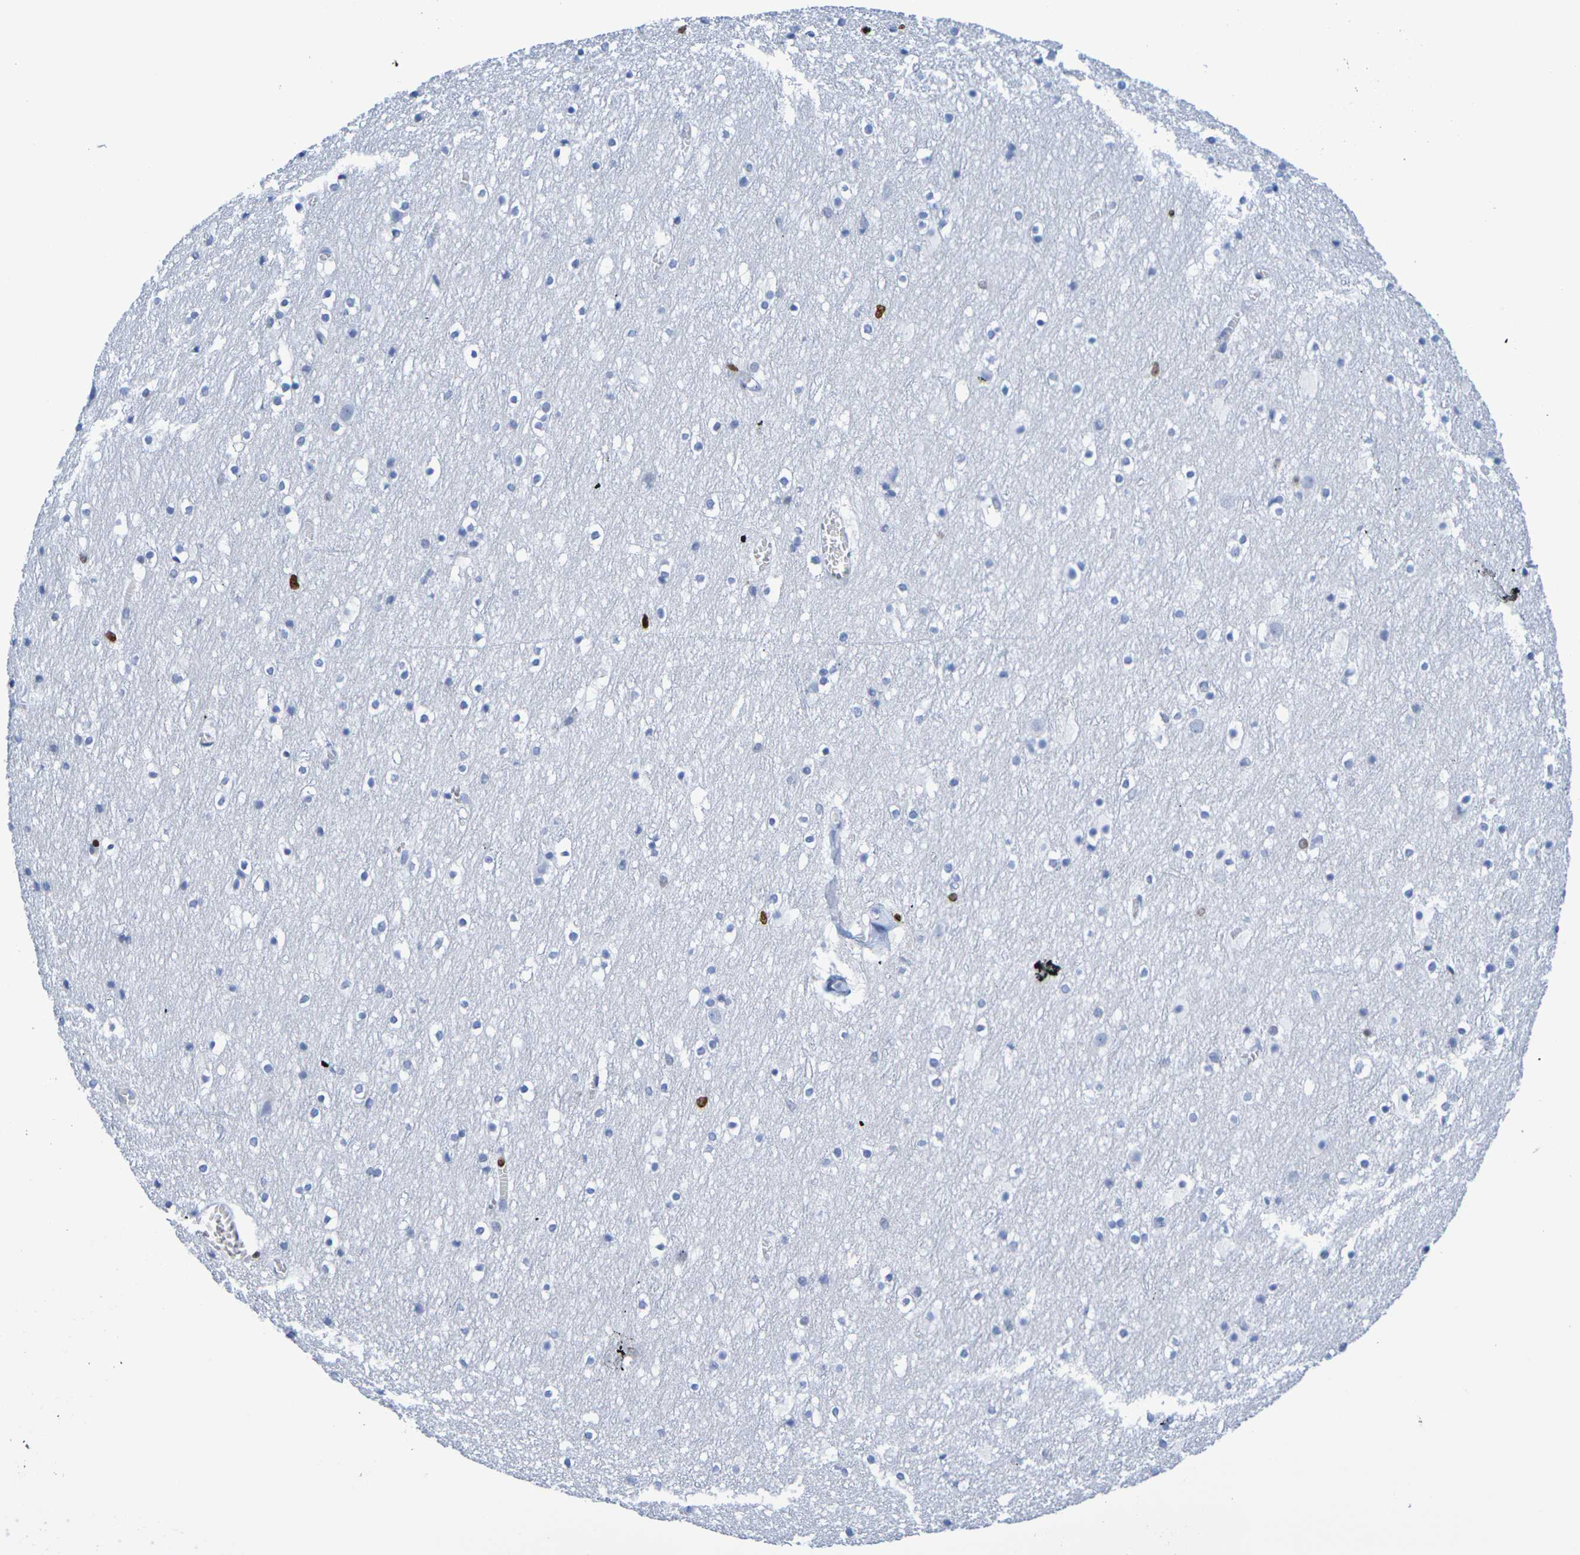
{"staining": {"intensity": "strong", "quantity": "<25%", "location": "nuclear"}, "tissue": "cerebral cortex", "cell_type": "Endothelial cells", "image_type": "normal", "snomed": [{"axis": "morphology", "description": "Normal tissue, NOS"}, {"axis": "topography", "description": "Cerebral cortex"}], "caption": "This micrograph reveals normal cerebral cortex stained with immunohistochemistry to label a protein in brown. The nuclear of endothelial cells show strong positivity for the protein. Nuclei are counter-stained blue.", "gene": "H1", "patient": {"sex": "male", "age": 45}}